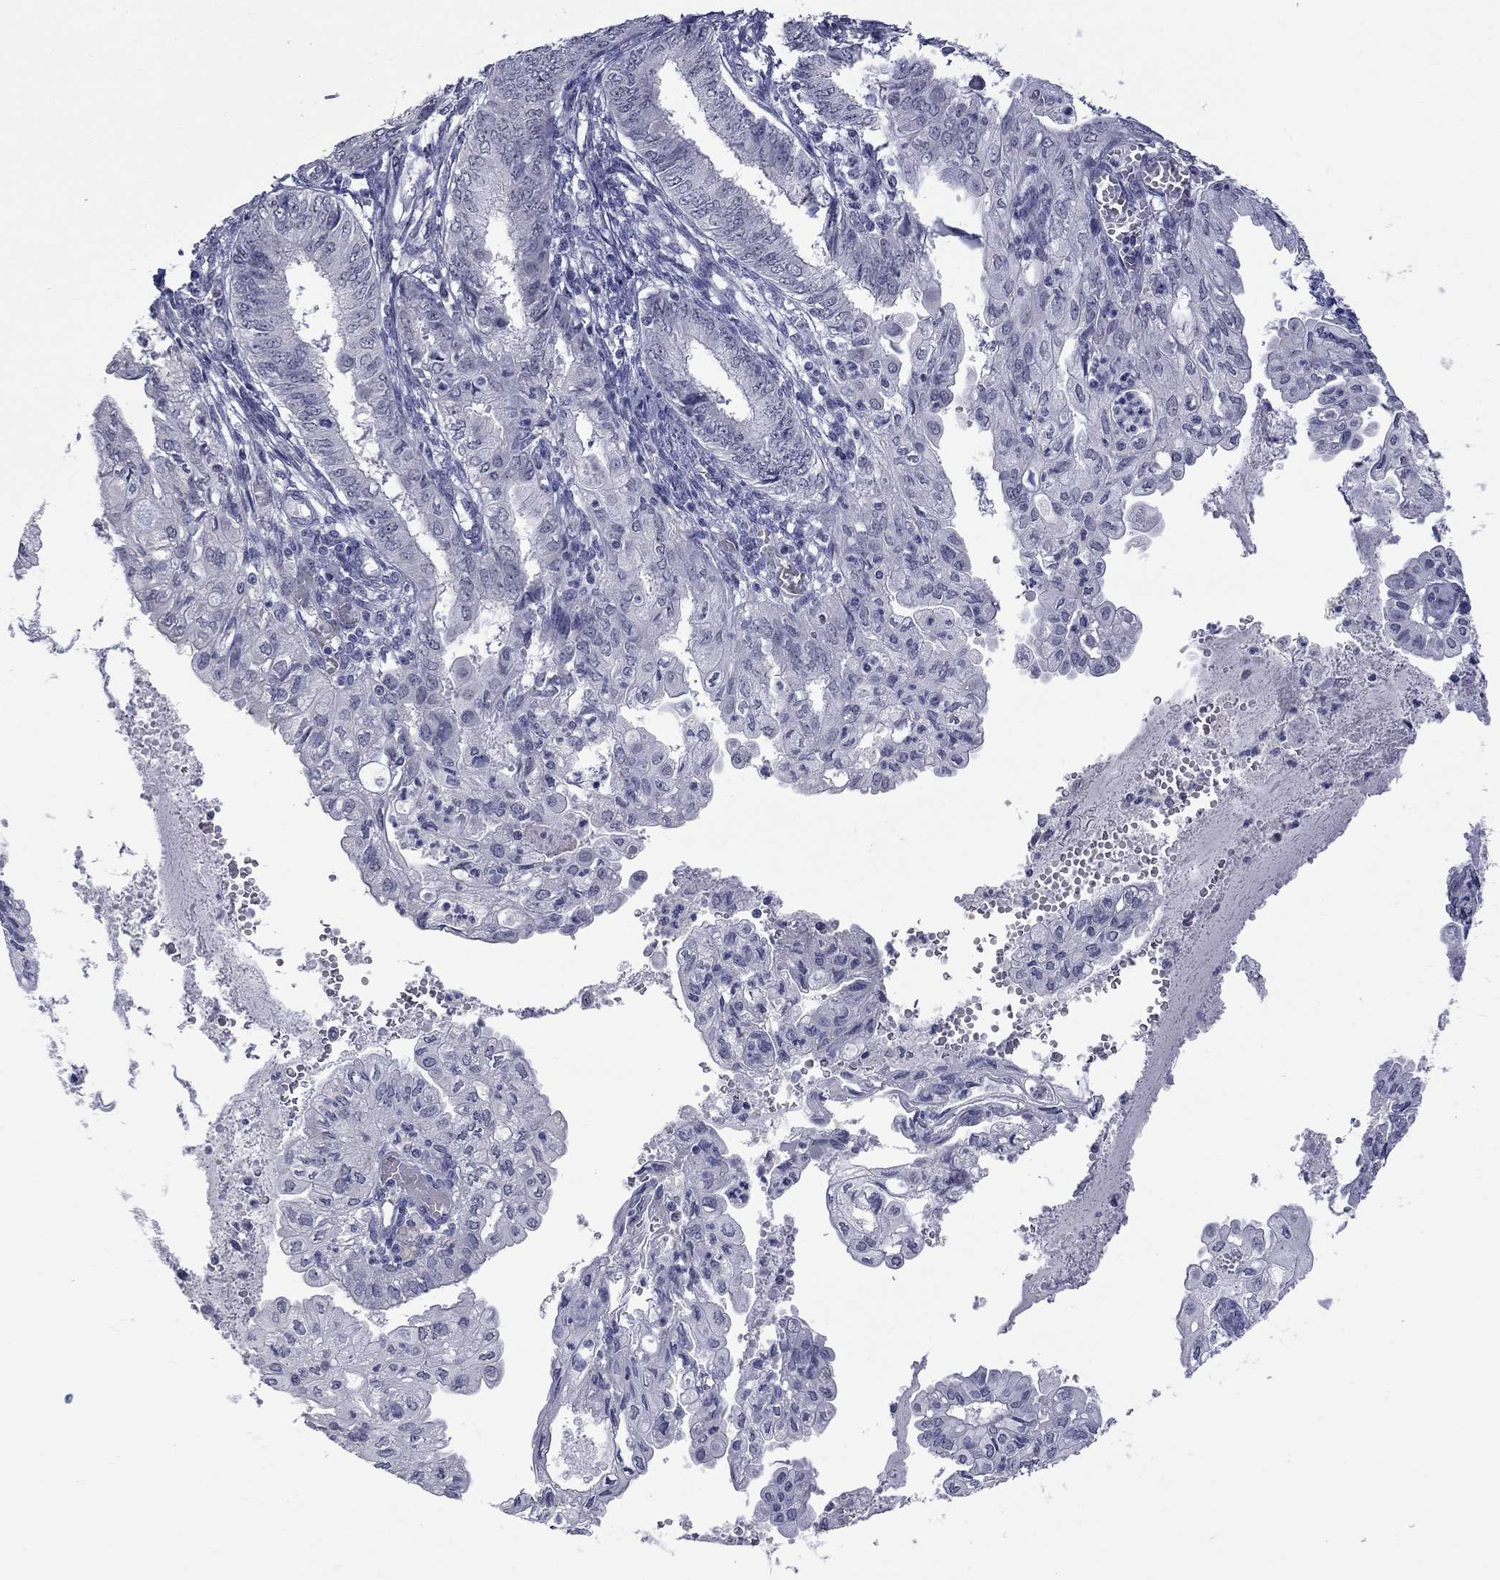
{"staining": {"intensity": "negative", "quantity": "none", "location": "none"}, "tissue": "endometrial cancer", "cell_type": "Tumor cells", "image_type": "cancer", "snomed": [{"axis": "morphology", "description": "Adenocarcinoma, NOS"}, {"axis": "topography", "description": "Endometrium"}], "caption": "Human endometrial cancer stained for a protein using immunohistochemistry reveals no expression in tumor cells.", "gene": "GSG1L", "patient": {"sex": "female", "age": 68}}